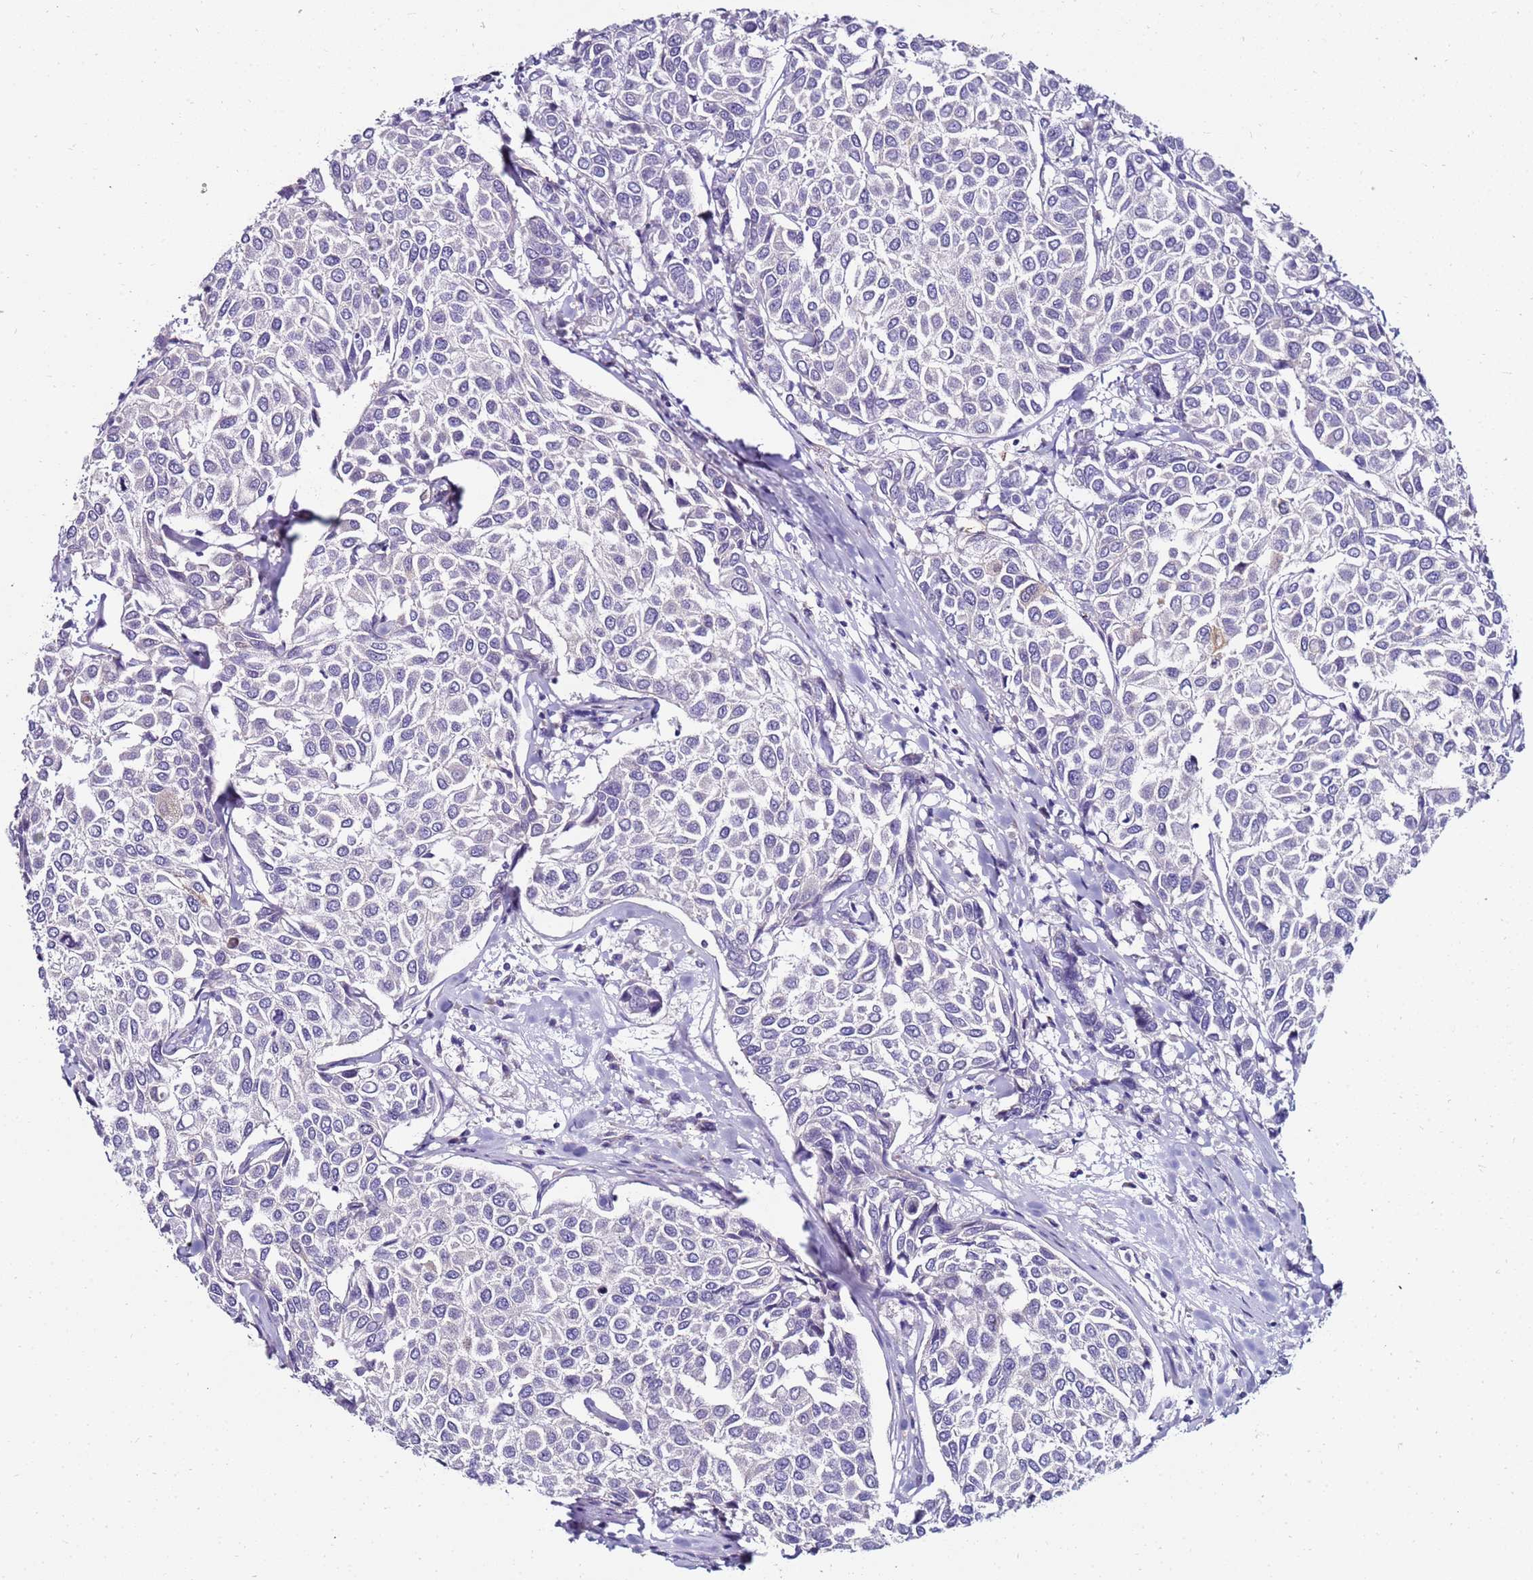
{"staining": {"intensity": "negative", "quantity": "none", "location": "none"}, "tissue": "breast cancer", "cell_type": "Tumor cells", "image_type": "cancer", "snomed": [{"axis": "morphology", "description": "Duct carcinoma"}, {"axis": "topography", "description": "Breast"}], "caption": "Immunohistochemistry (IHC) of breast cancer (infiltrating ductal carcinoma) reveals no positivity in tumor cells.", "gene": "GPN3", "patient": {"sex": "female", "age": 55}}